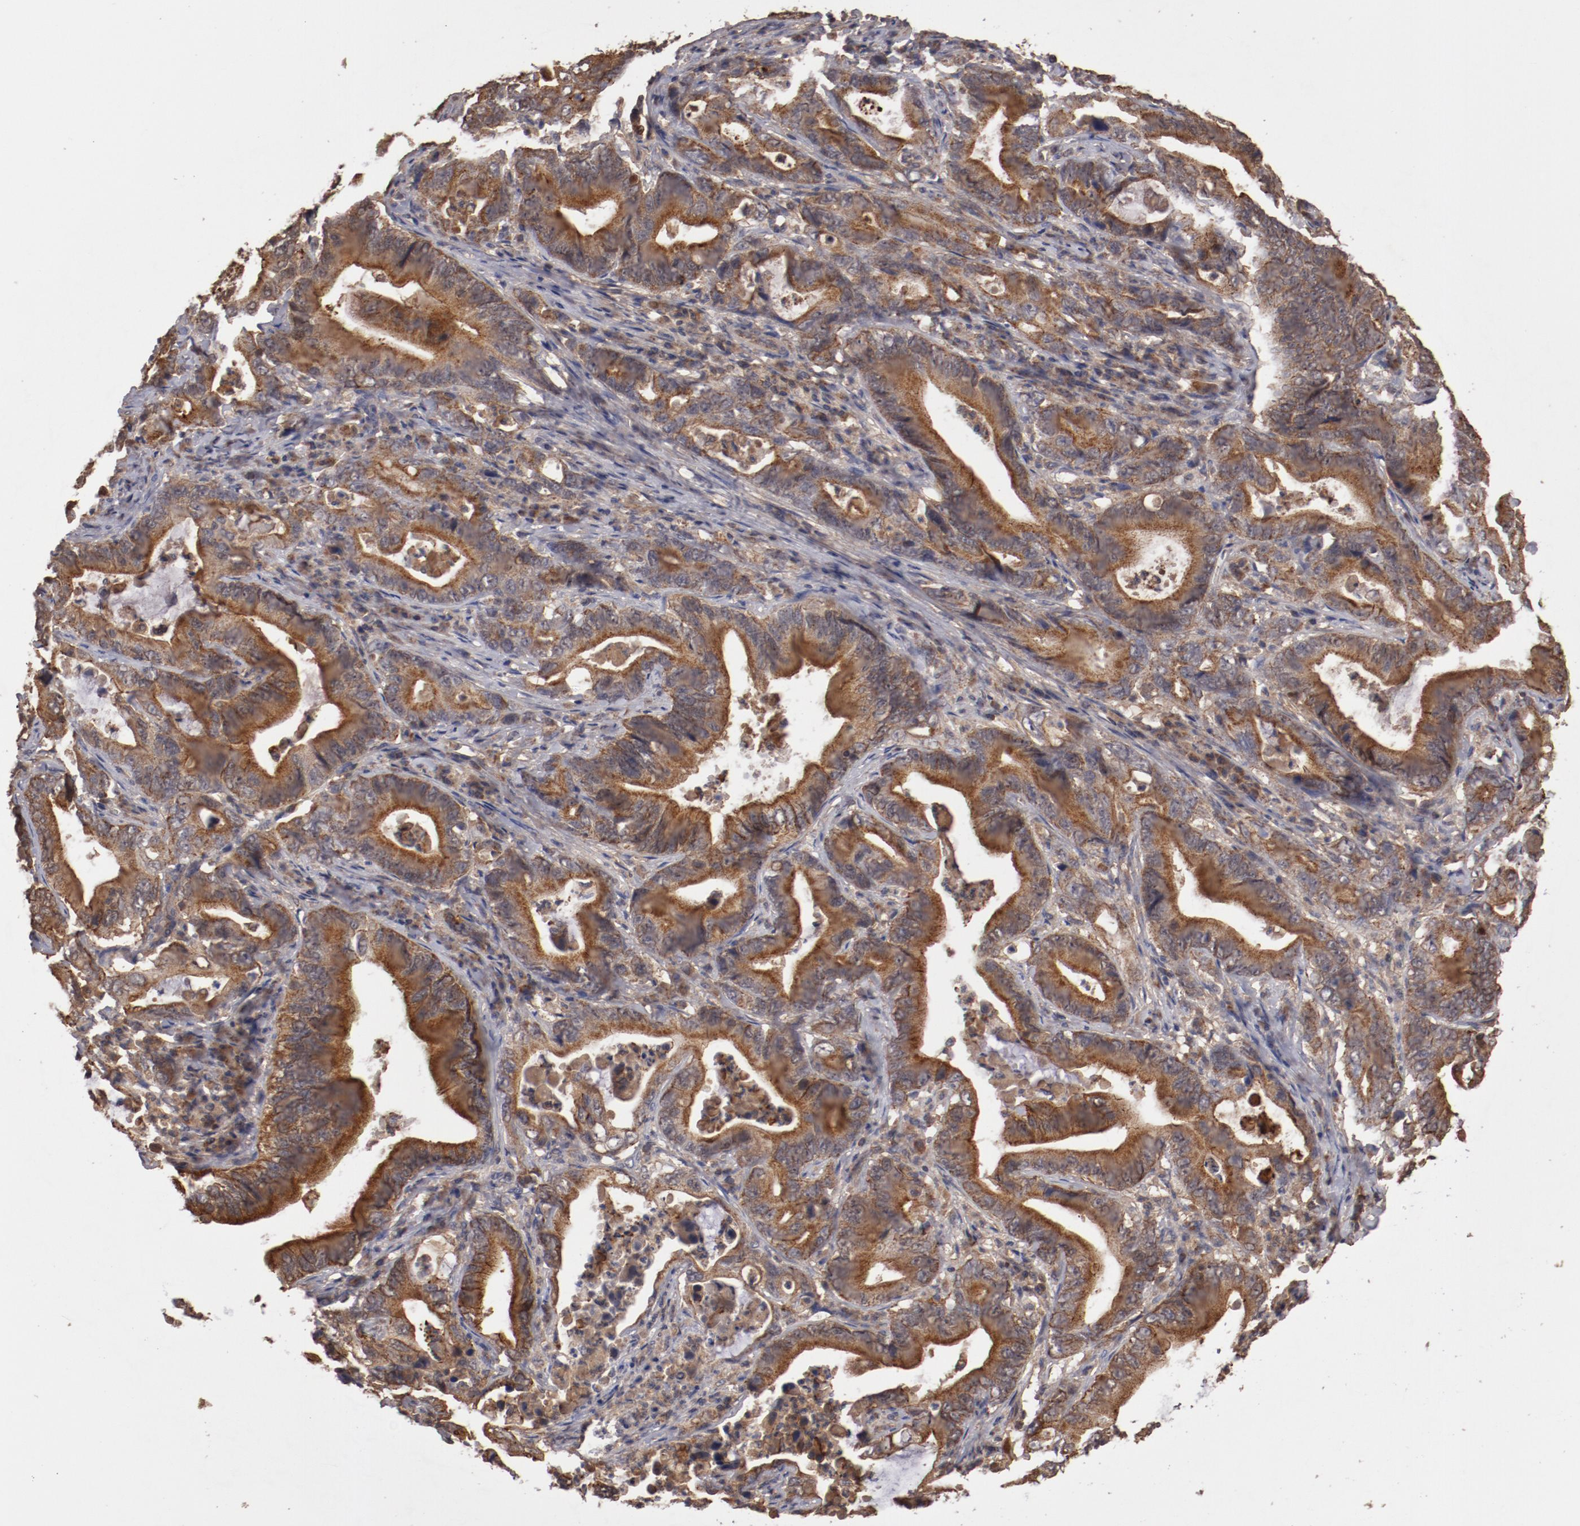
{"staining": {"intensity": "moderate", "quantity": ">75%", "location": "cytoplasmic/membranous"}, "tissue": "stomach cancer", "cell_type": "Tumor cells", "image_type": "cancer", "snomed": [{"axis": "morphology", "description": "Adenocarcinoma, NOS"}, {"axis": "topography", "description": "Stomach, upper"}], "caption": "The micrograph demonstrates immunohistochemical staining of stomach cancer (adenocarcinoma). There is moderate cytoplasmic/membranous expression is present in approximately >75% of tumor cells. (DAB IHC, brown staining for protein, blue staining for nuclei).", "gene": "RPS6KA6", "patient": {"sex": "male", "age": 63}}